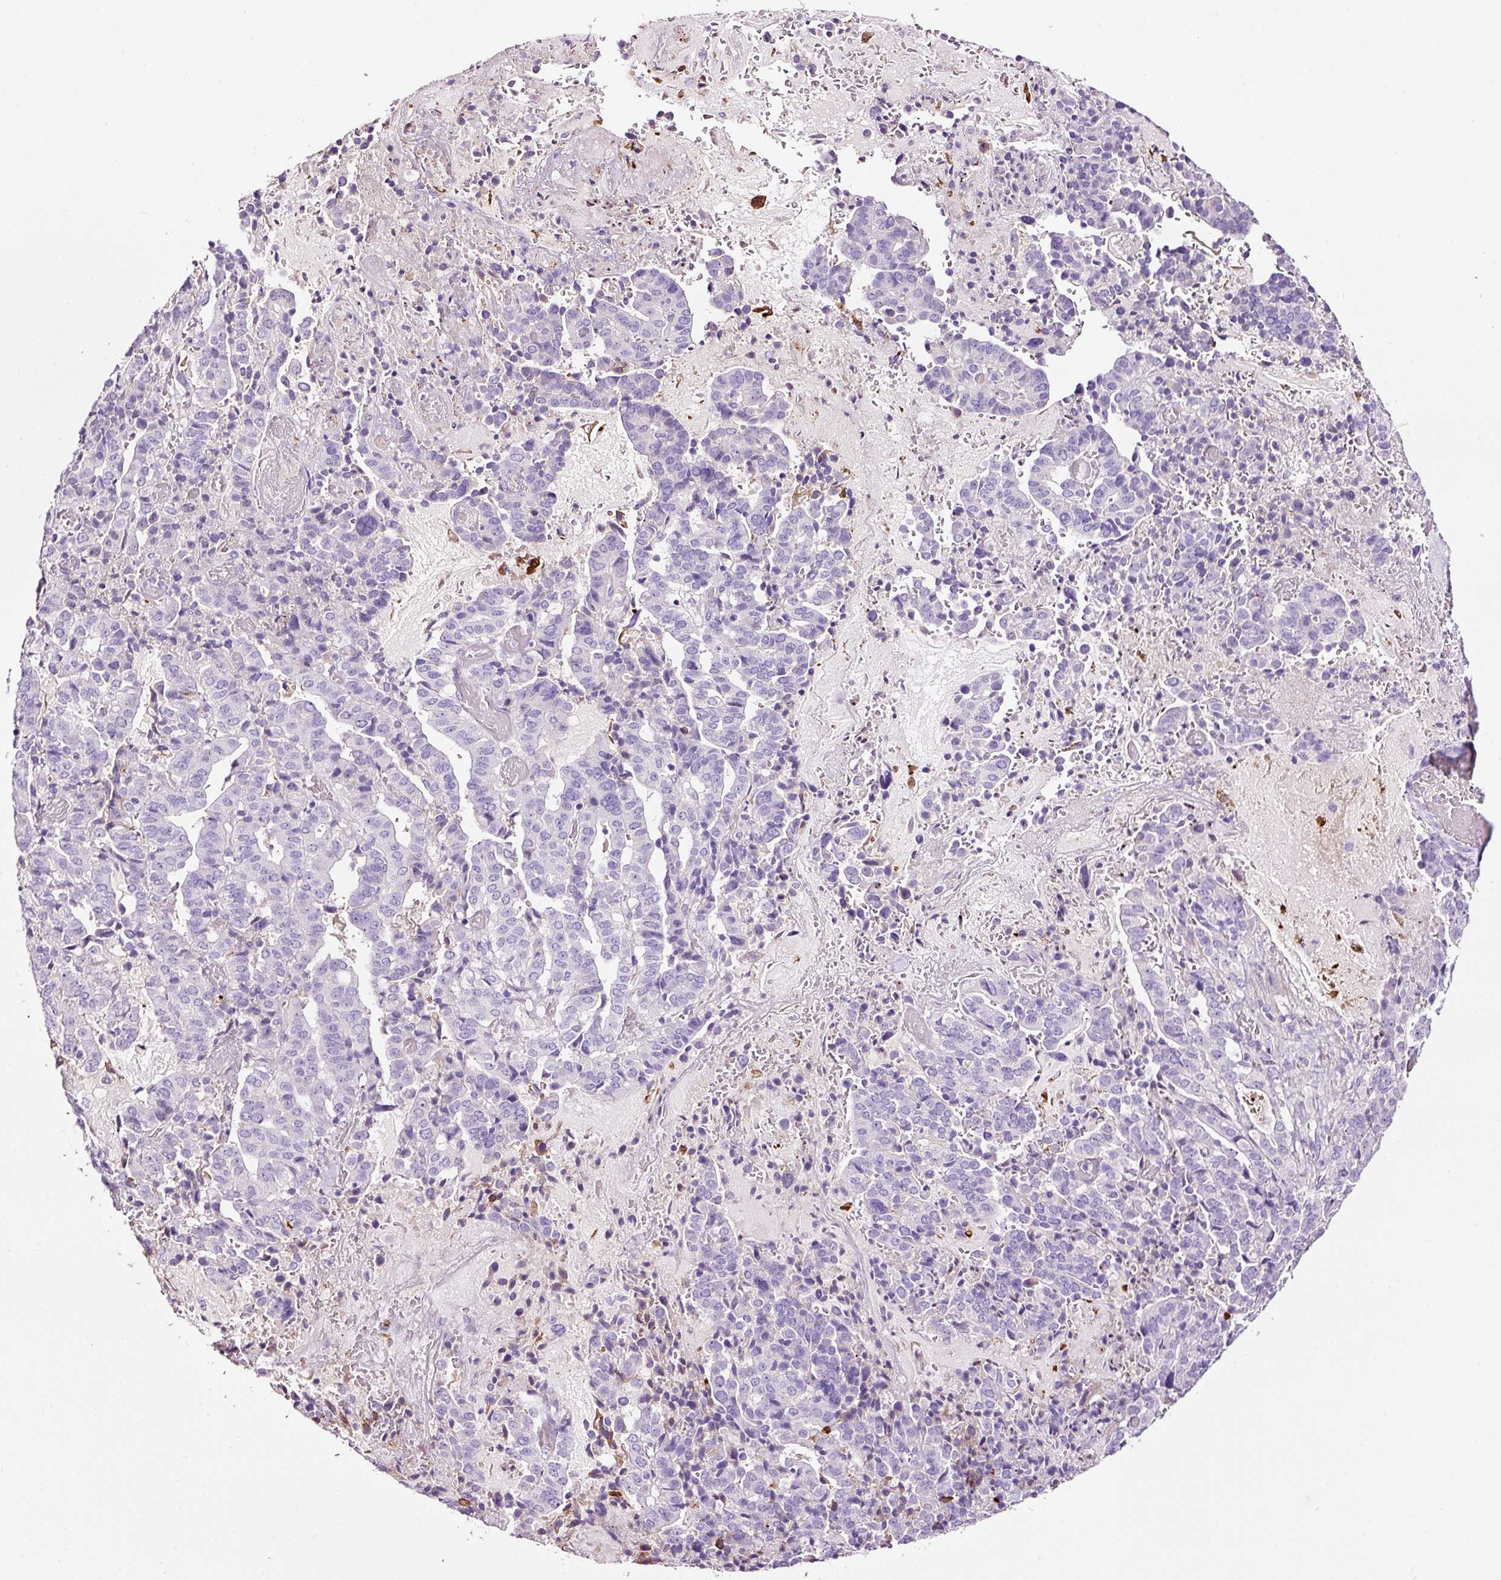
{"staining": {"intensity": "negative", "quantity": "none", "location": "none"}, "tissue": "stomach cancer", "cell_type": "Tumor cells", "image_type": "cancer", "snomed": [{"axis": "morphology", "description": "Adenocarcinoma, NOS"}, {"axis": "topography", "description": "Stomach"}], "caption": "A micrograph of human stomach cancer is negative for staining in tumor cells.", "gene": "PAM", "patient": {"sex": "male", "age": 48}}